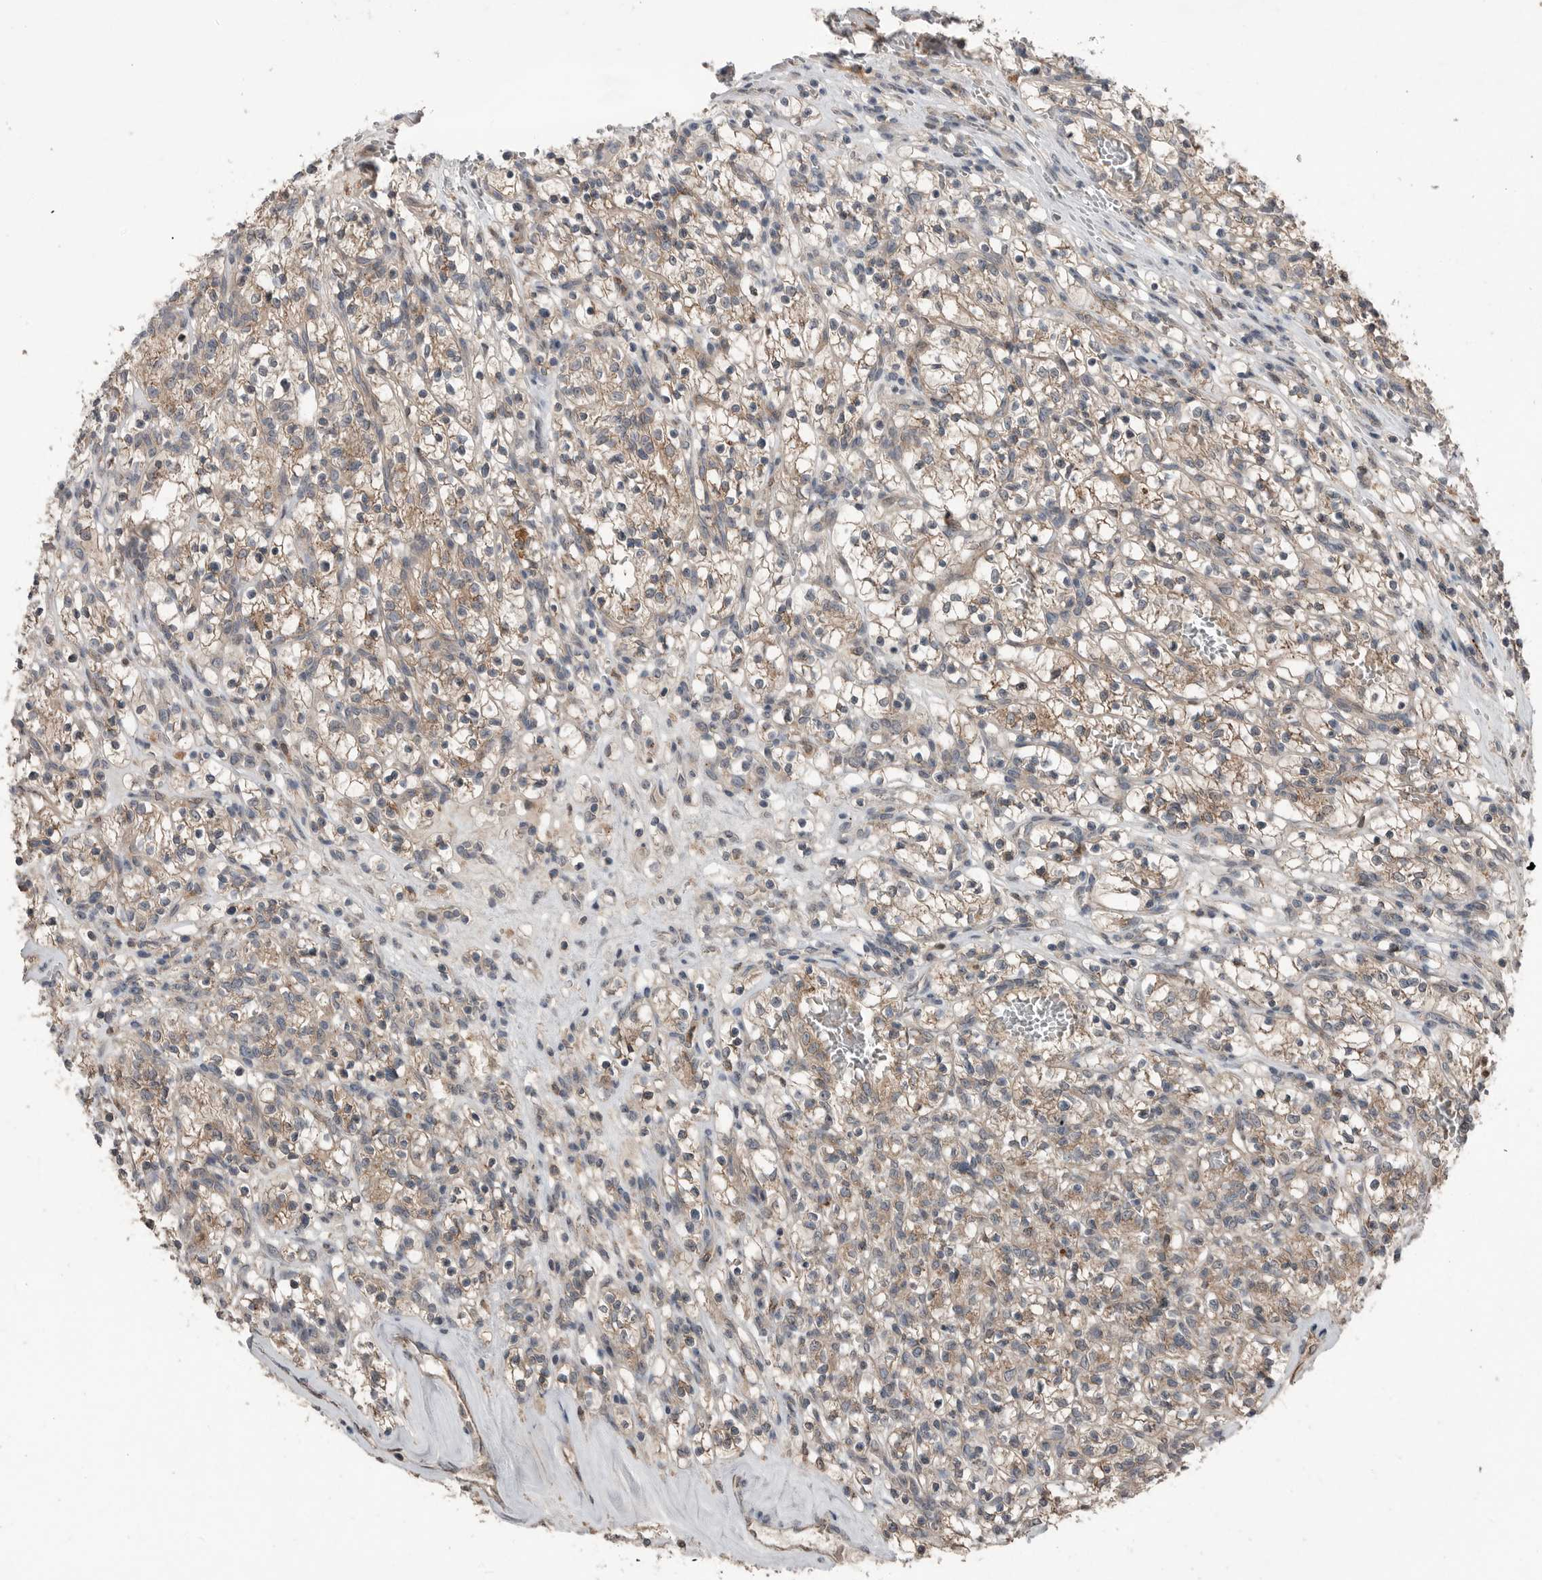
{"staining": {"intensity": "weak", "quantity": ">75%", "location": "cytoplasmic/membranous"}, "tissue": "renal cancer", "cell_type": "Tumor cells", "image_type": "cancer", "snomed": [{"axis": "morphology", "description": "Adenocarcinoma, NOS"}, {"axis": "topography", "description": "Kidney"}], "caption": "Human renal adenocarcinoma stained with a brown dye displays weak cytoplasmic/membranous positive expression in about >75% of tumor cells.", "gene": "SCP2", "patient": {"sex": "female", "age": 57}}